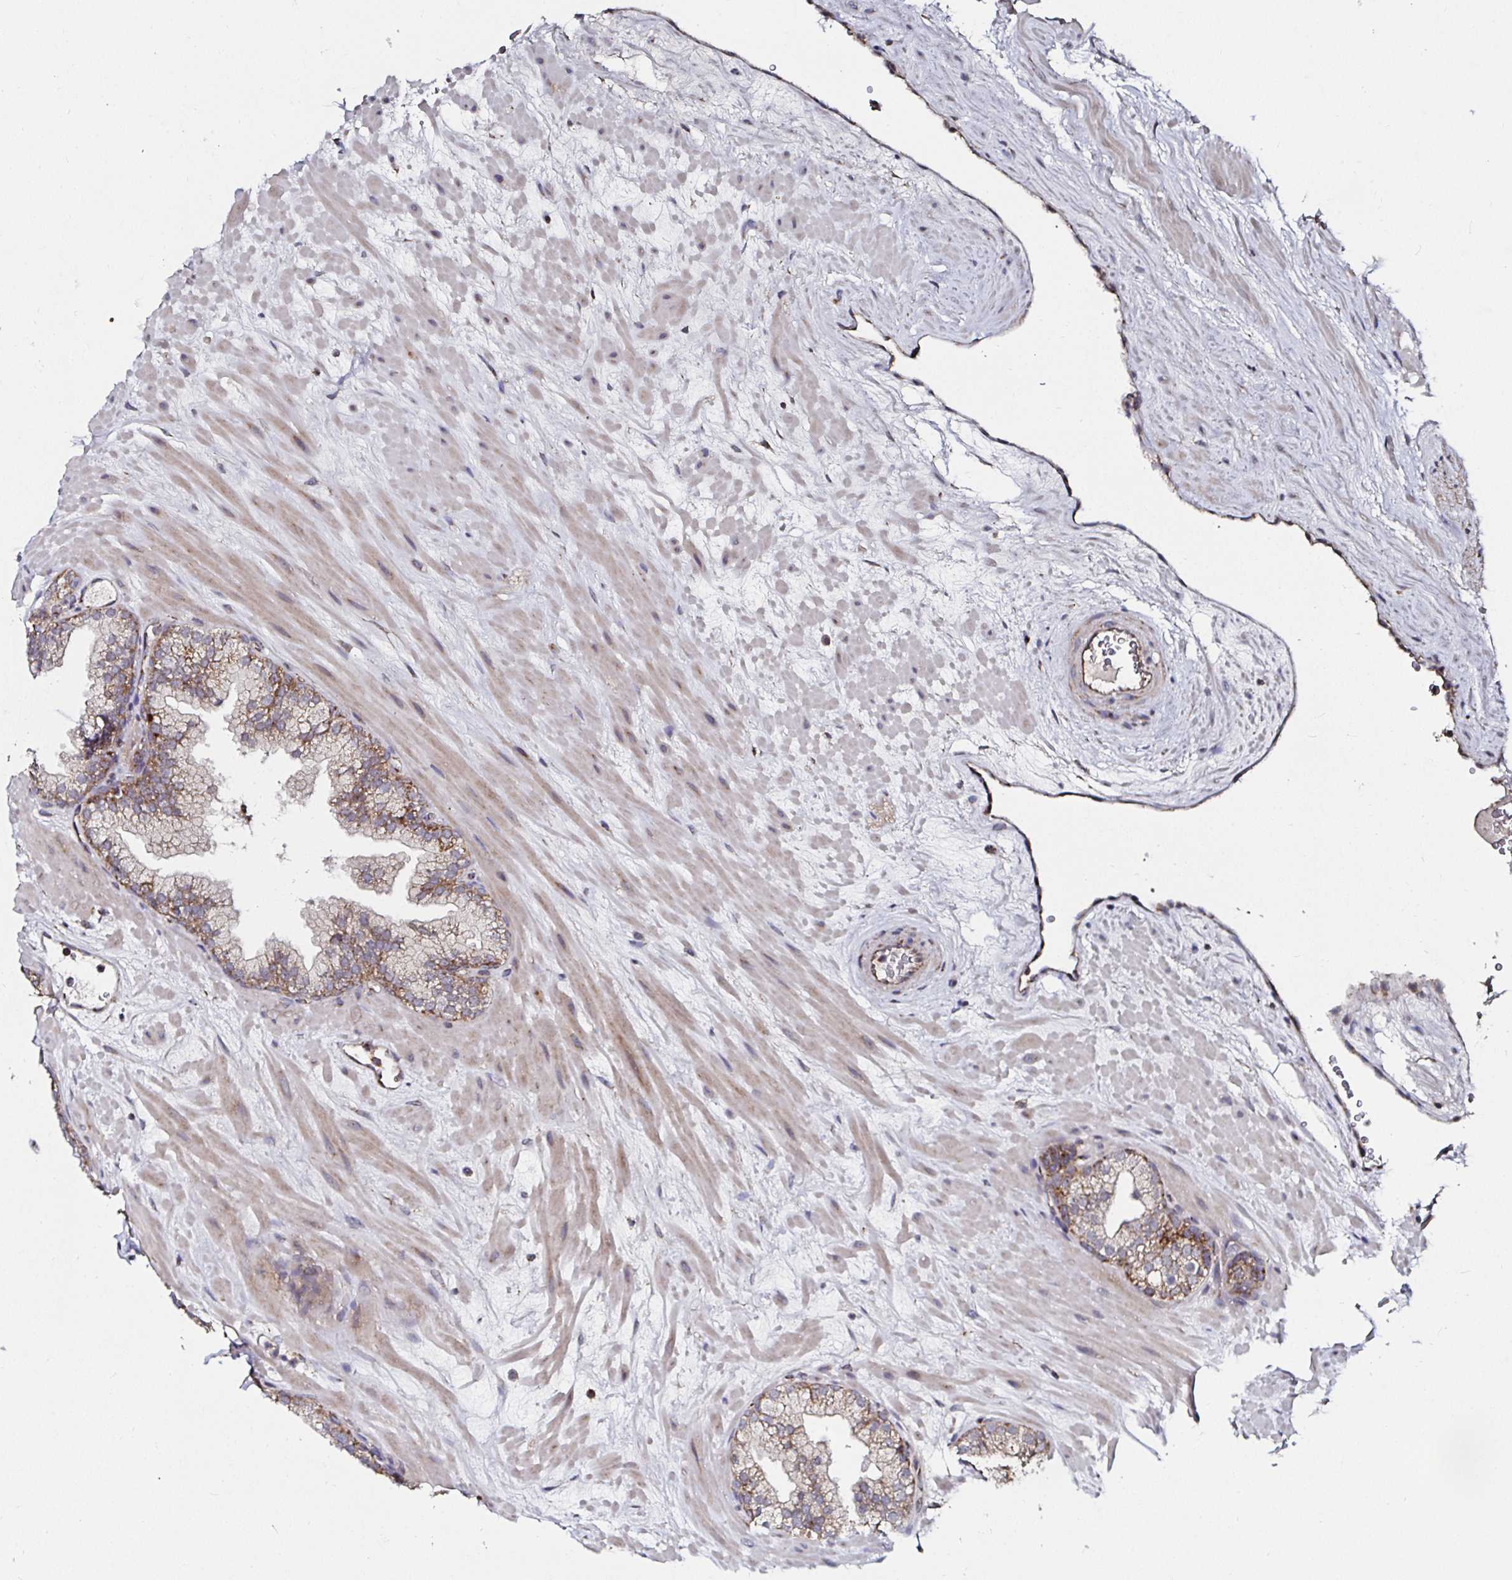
{"staining": {"intensity": "moderate", "quantity": ">75%", "location": "cytoplasmic/membranous"}, "tissue": "prostate", "cell_type": "Glandular cells", "image_type": "normal", "snomed": [{"axis": "morphology", "description": "Normal tissue, NOS"}, {"axis": "topography", "description": "Prostate"}, {"axis": "topography", "description": "Peripheral nerve tissue"}], "caption": "Immunohistochemistry (IHC) of normal human prostate demonstrates medium levels of moderate cytoplasmic/membranous staining in about >75% of glandular cells.", "gene": "ATAD3A", "patient": {"sex": "male", "age": 61}}